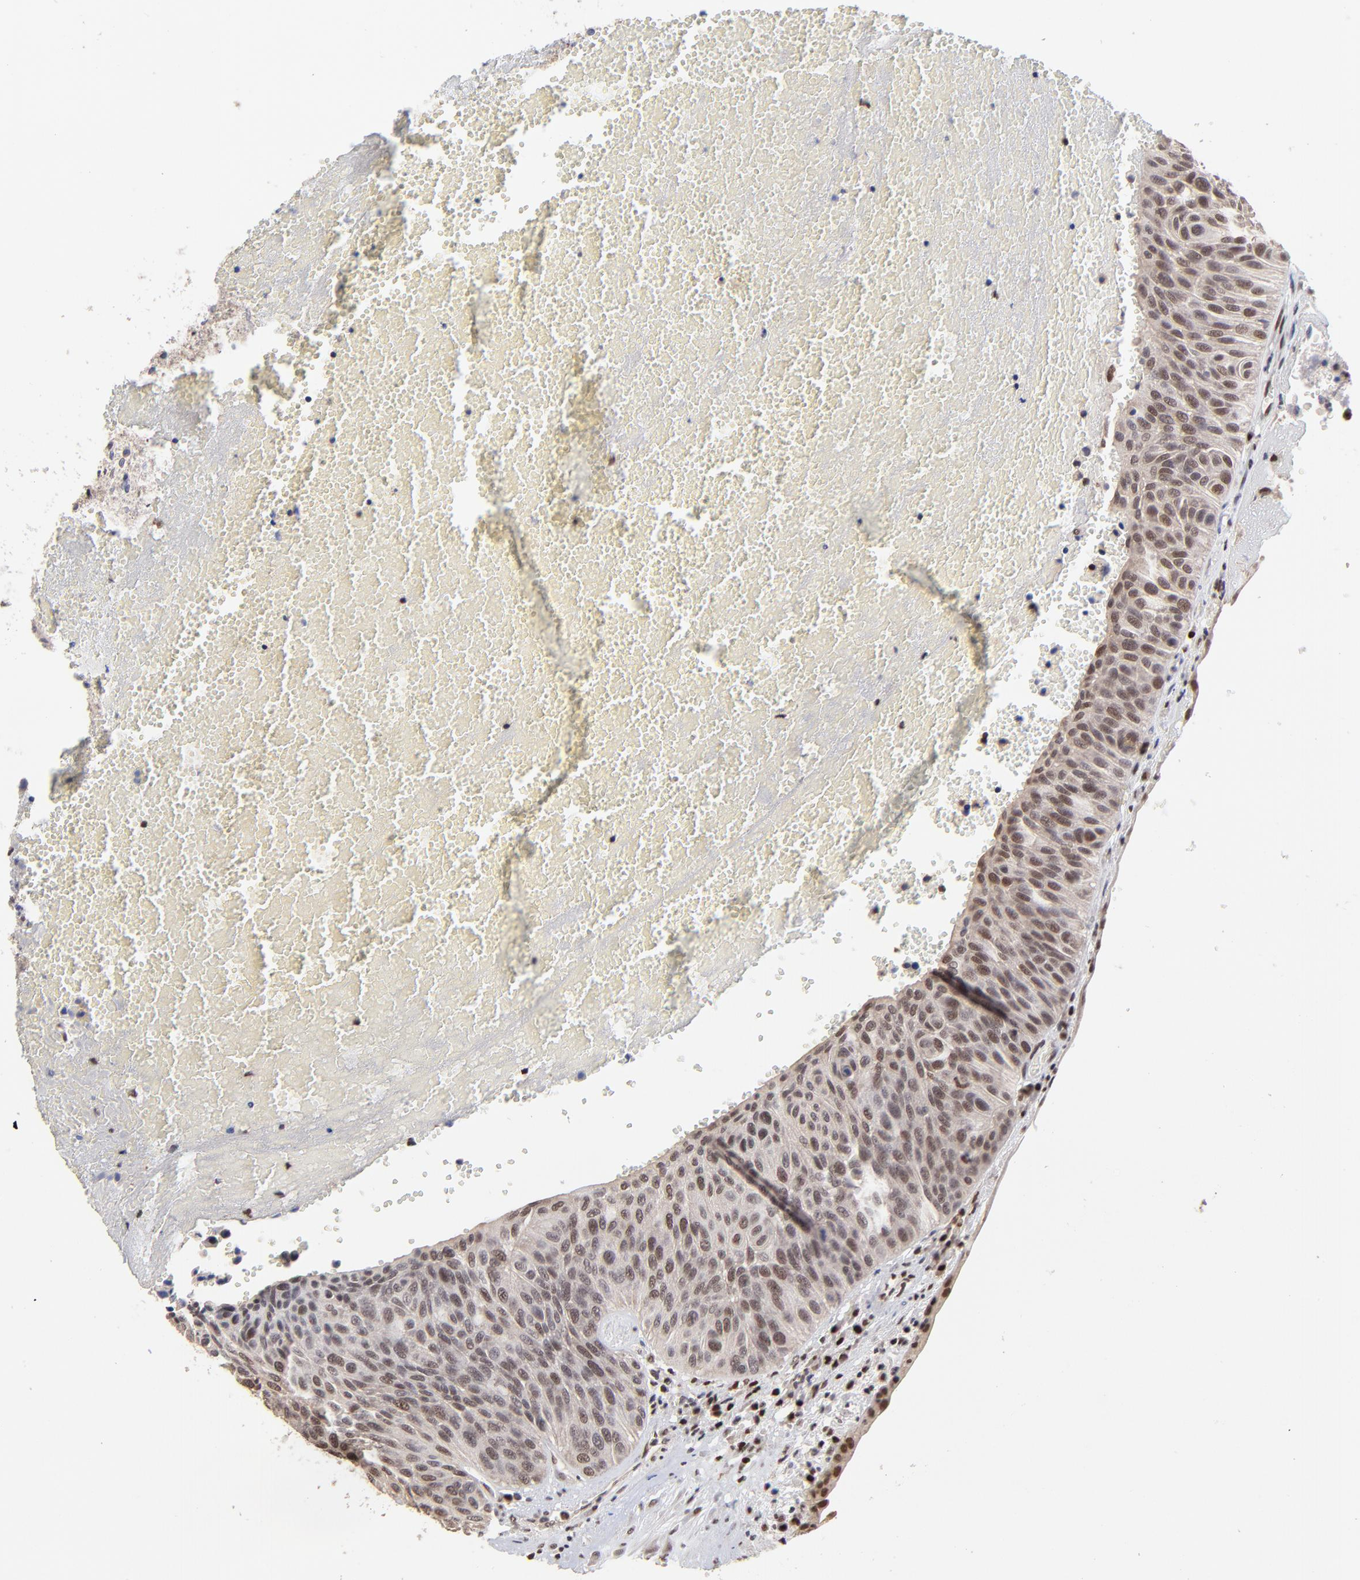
{"staining": {"intensity": "moderate", "quantity": "25%-75%", "location": "nuclear"}, "tissue": "urothelial cancer", "cell_type": "Tumor cells", "image_type": "cancer", "snomed": [{"axis": "morphology", "description": "Urothelial carcinoma, High grade"}, {"axis": "topography", "description": "Urinary bladder"}], "caption": "Urothelial cancer was stained to show a protein in brown. There is medium levels of moderate nuclear expression in approximately 25%-75% of tumor cells.", "gene": "DSN1", "patient": {"sex": "male", "age": 66}}